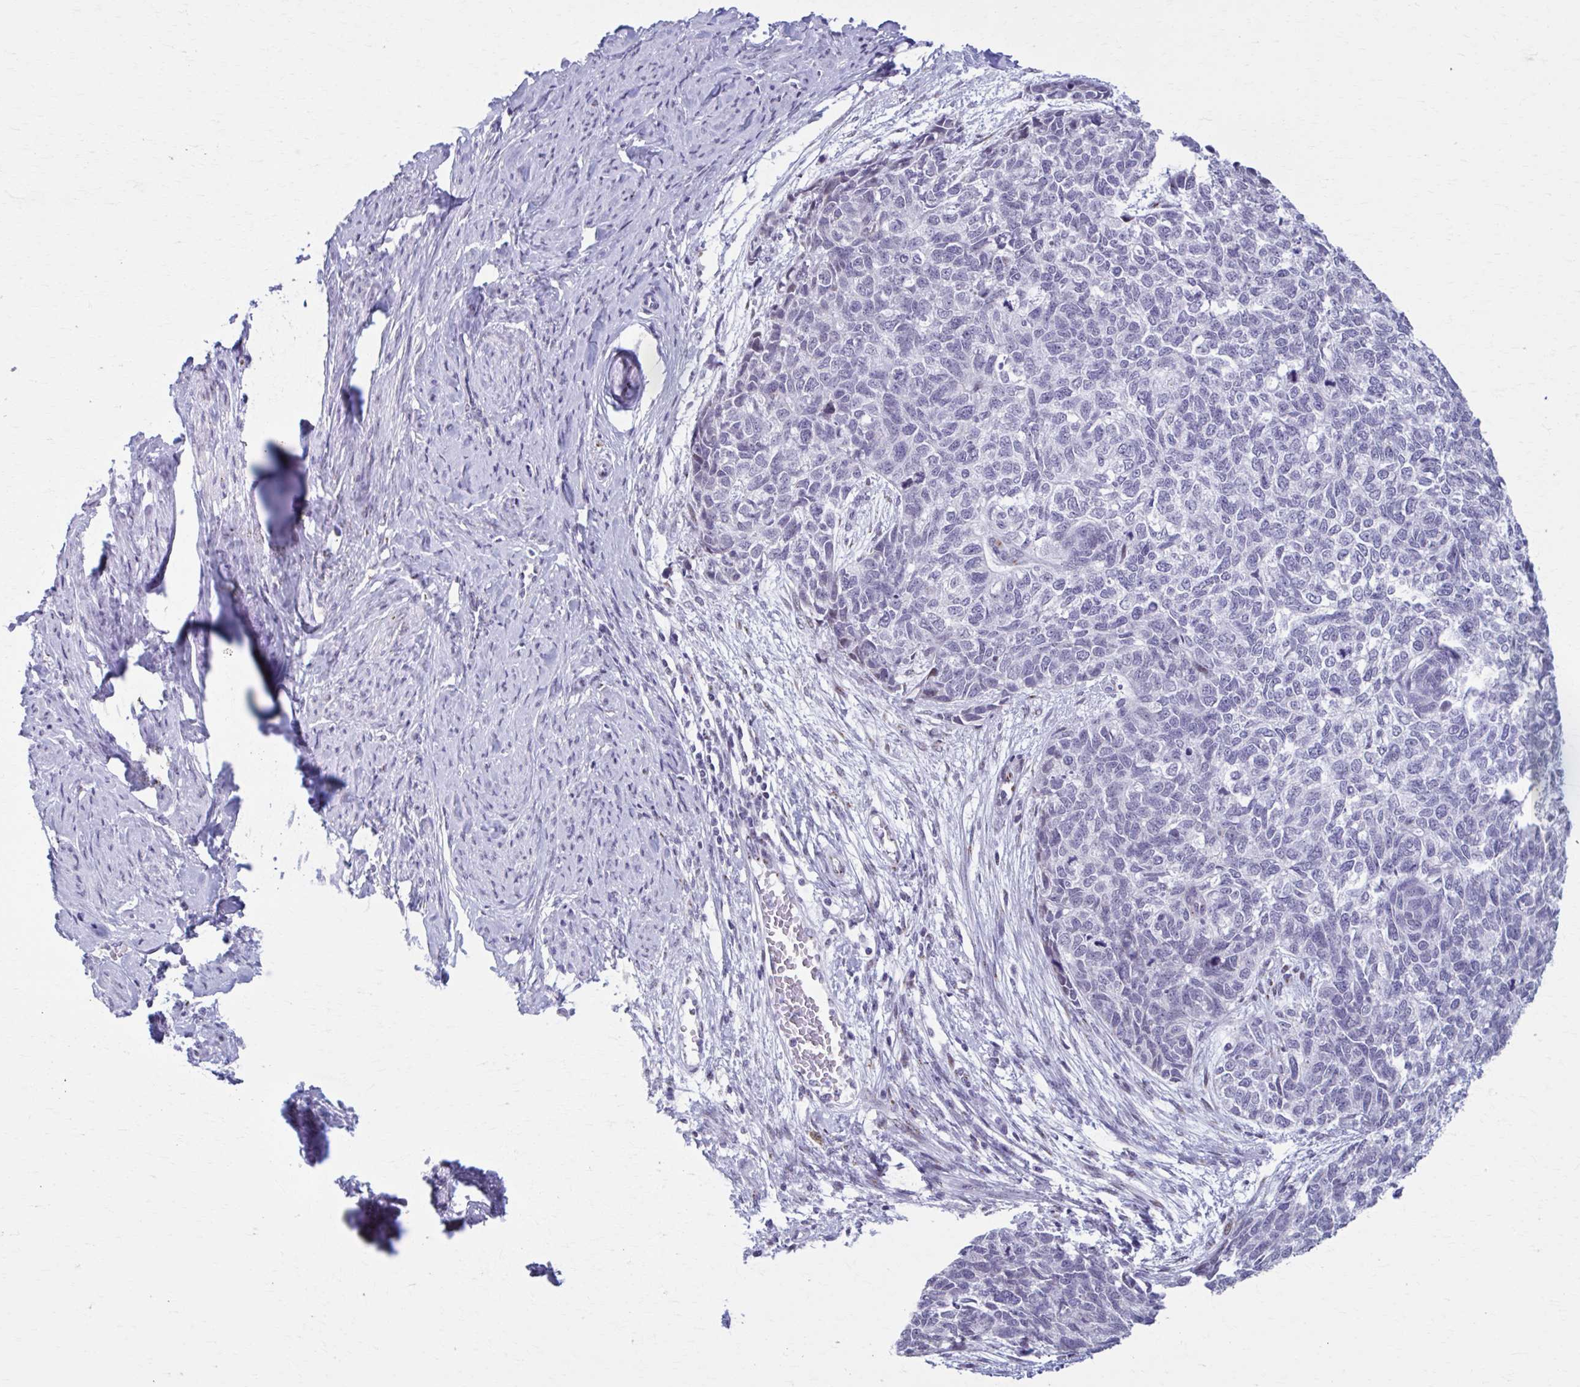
{"staining": {"intensity": "negative", "quantity": "none", "location": "none"}, "tissue": "cervical cancer", "cell_type": "Tumor cells", "image_type": "cancer", "snomed": [{"axis": "morphology", "description": "Squamous cell carcinoma, NOS"}, {"axis": "topography", "description": "Cervix"}], "caption": "DAB (3,3'-diaminobenzidine) immunohistochemical staining of cervical cancer demonstrates no significant staining in tumor cells.", "gene": "ZNF682", "patient": {"sex": "female", "age": 63}}